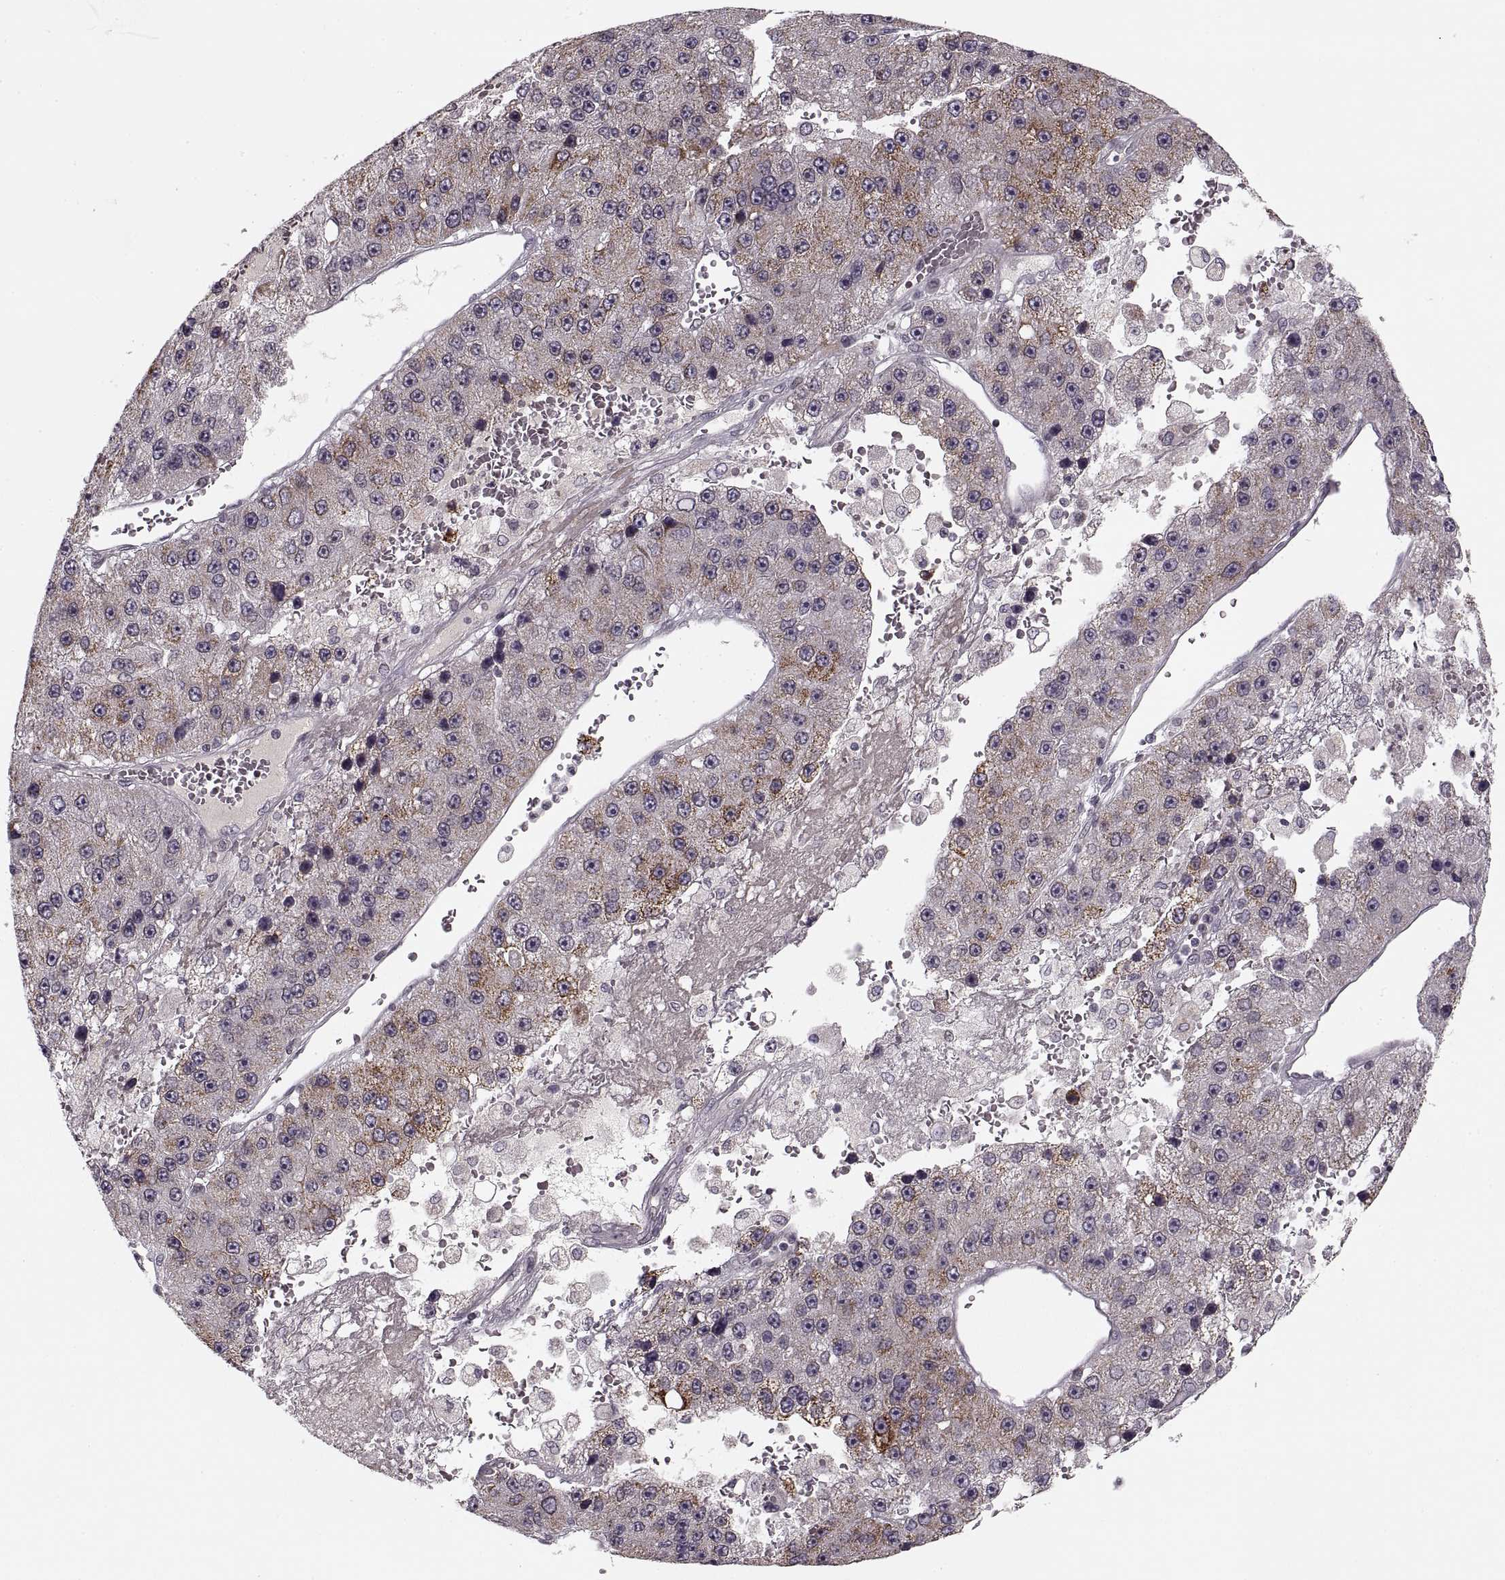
{"staining": {"intensity": "moderate", "quantity": "25%-75%", "location": "cytoplasmic/membranous"}, "tissue": "liver cancer", "cell_type": "Tumor cells", "image_type": "cancer", "snomed": [{"axis": "morphology", "description": "Carcinoma, Hepatocellular, NOS"}, {"axis": "topography", "description": "Liver"}], "caption": "The image reveals staining of liver cancer (hepatocellular carcinoma), revealing moderate cytoplasmic/membranous protein positivity (brown color) within tumor cells.", "gene": "ASIC3", "patient": {"sex": "female", "age": 73}}